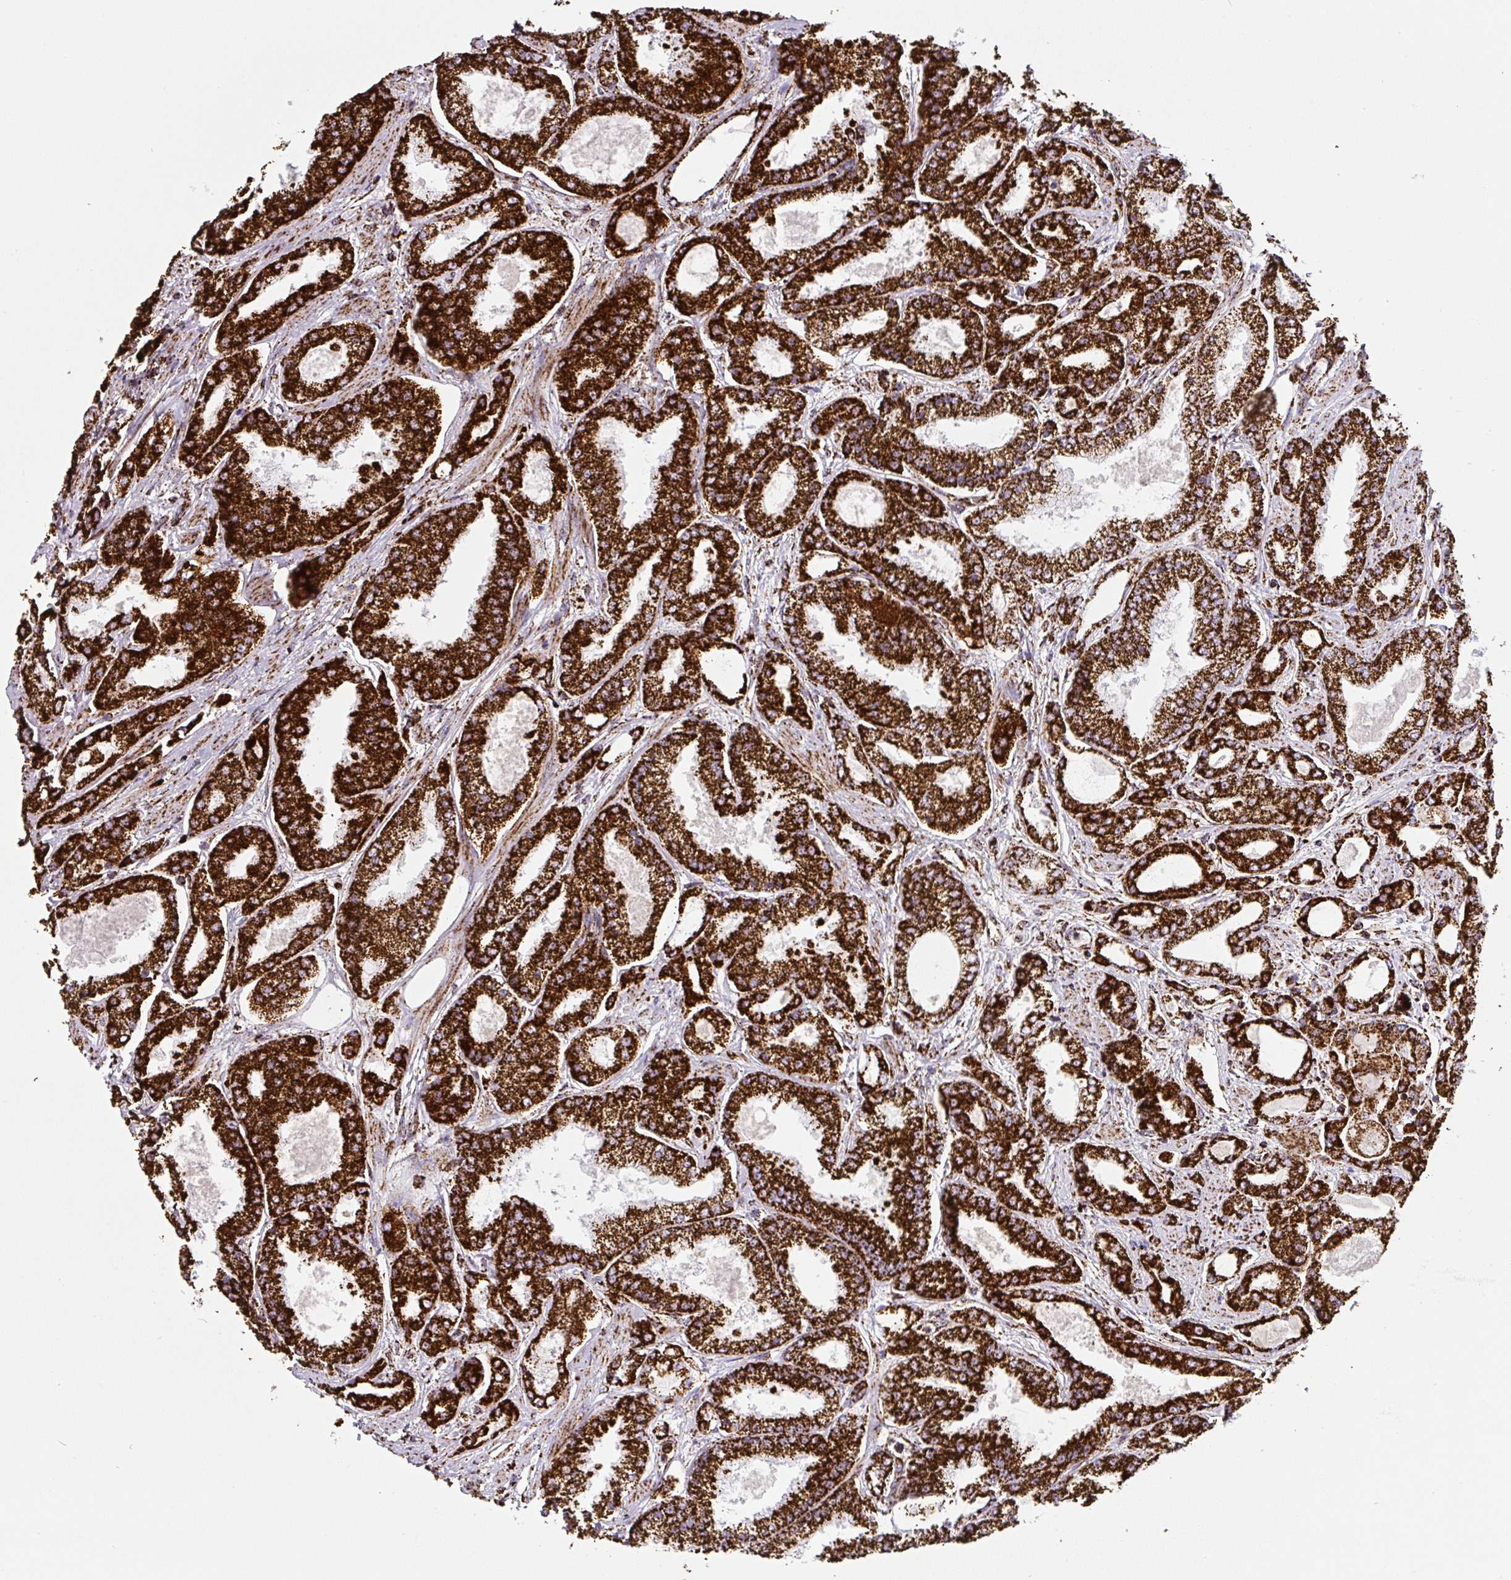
{"staining": {"intensity": "strong", "quantity": ">75%", "location": "cytoplasmic/membranous"}, "tissue": "prostate cancer", "cell_type": "Tumor cells", "image_type": "cancer", "snomed": [{"axis": "morphology", "description": "Adenocarcinoma, High grade"}, {"axis": "topography", "description": "Prostate"}], "caption": "Brown immunohistochemical staining in prostate high-grade adenocarcinoma demonstrates strong cytoplasmic/membranous staining in approximately >75% of tumor cells.", "gene": "ATP5F1A", "patient": {"sex": "male", "age": 69}}